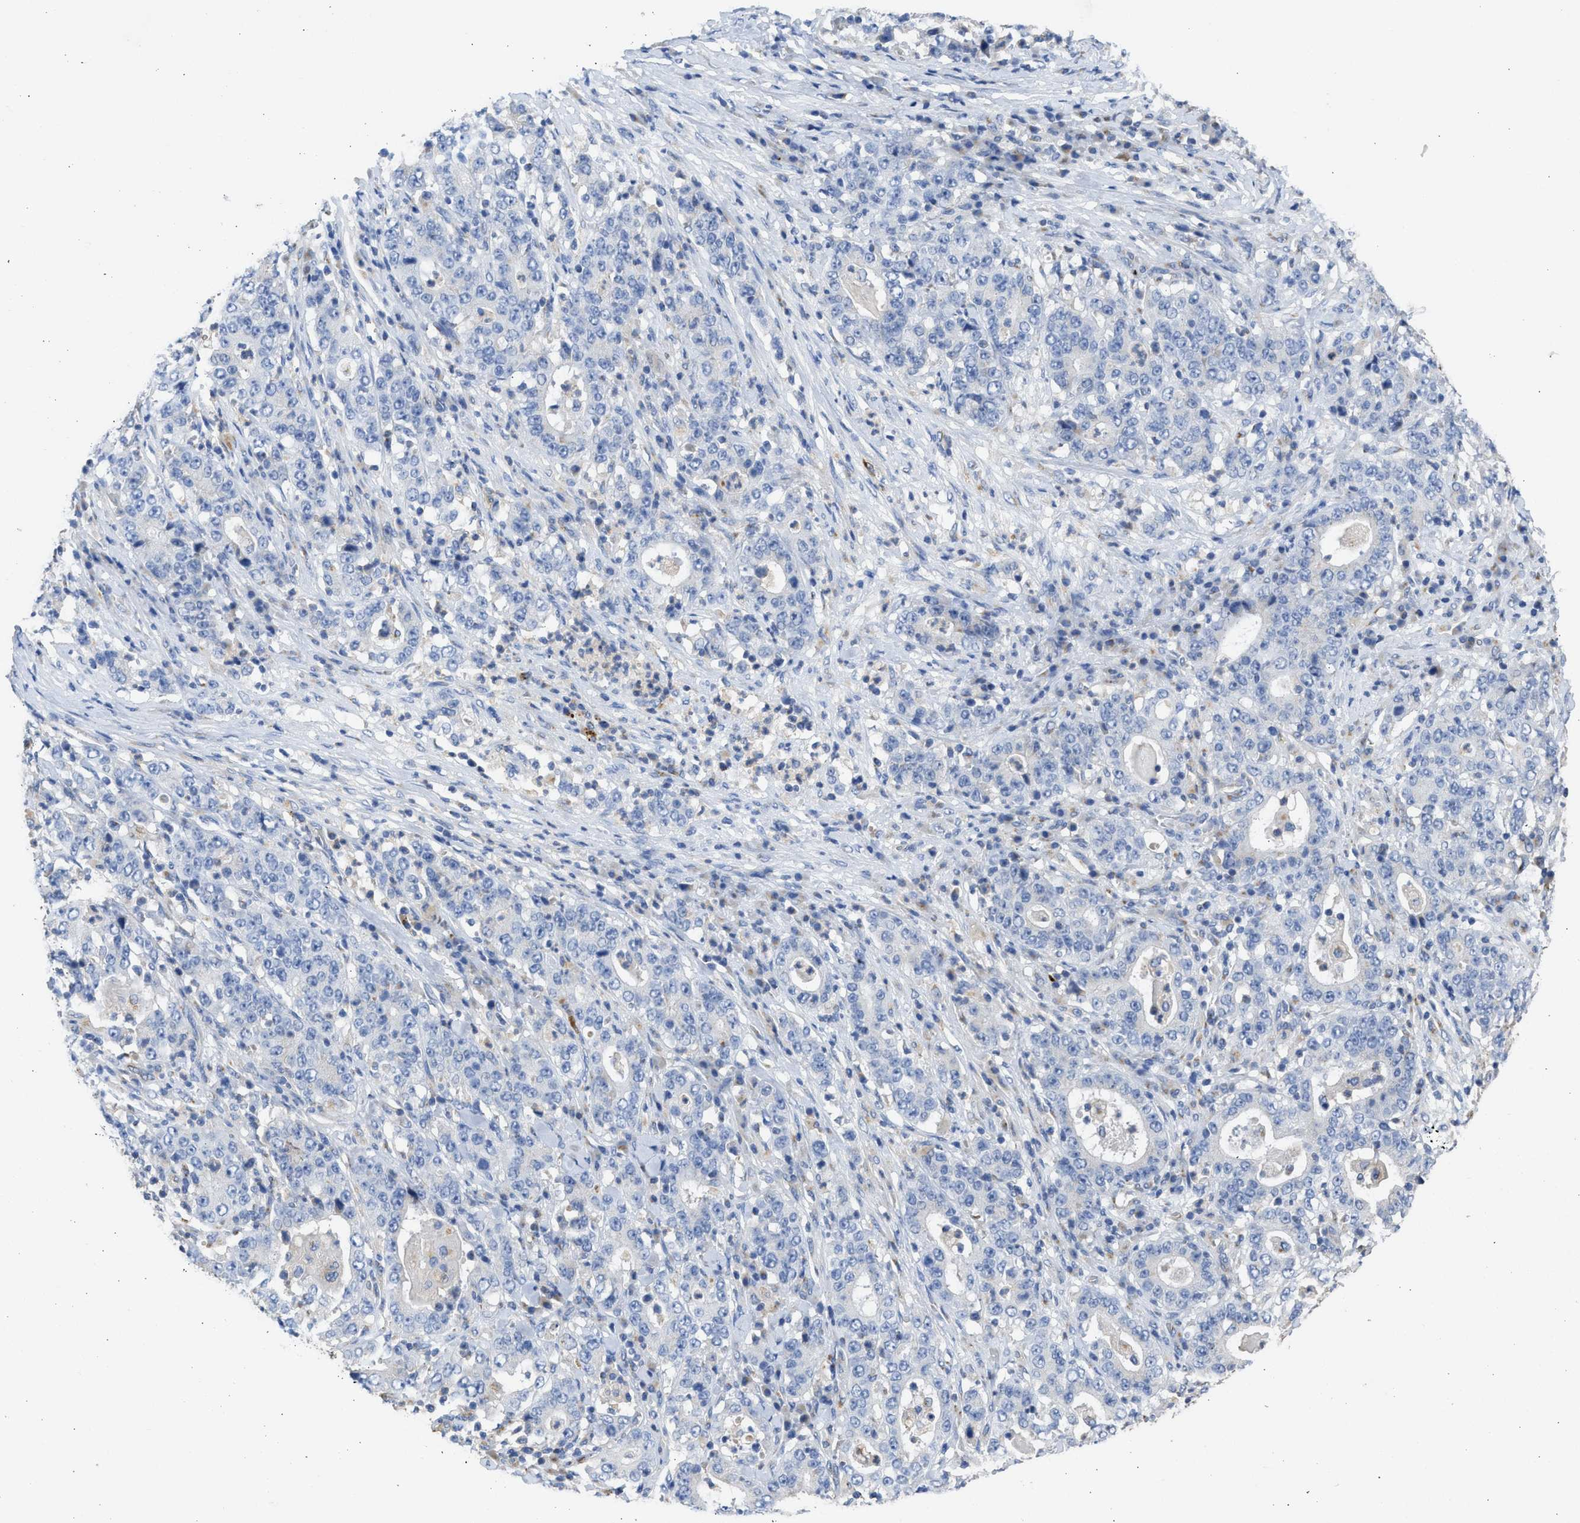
{"staining": {"intensity": "negative", "quantity": "none", "location": "none"}, "tissue": "stomach cancer", "cell_type": "Tumor cells", "image_type": "cancer", "snomed": [{"axis": "morphology", "description": "Normal tissue, NOS"}, {"axis": "morphology", "description": "Adenocarcinoma, NOS"}, {"axis": "topography", "description": "Stomach, upper"}, {"axis": "topography", "description": "Stomach"}], "caption": "Tumor cells show no significant staining in stomach cancer. The staining is performed using DAB brown chromogen with nuclei counter-stained in using hematoxylin.", "gene": "IPO8", "patient": {"sex": "male", "age": 59}}